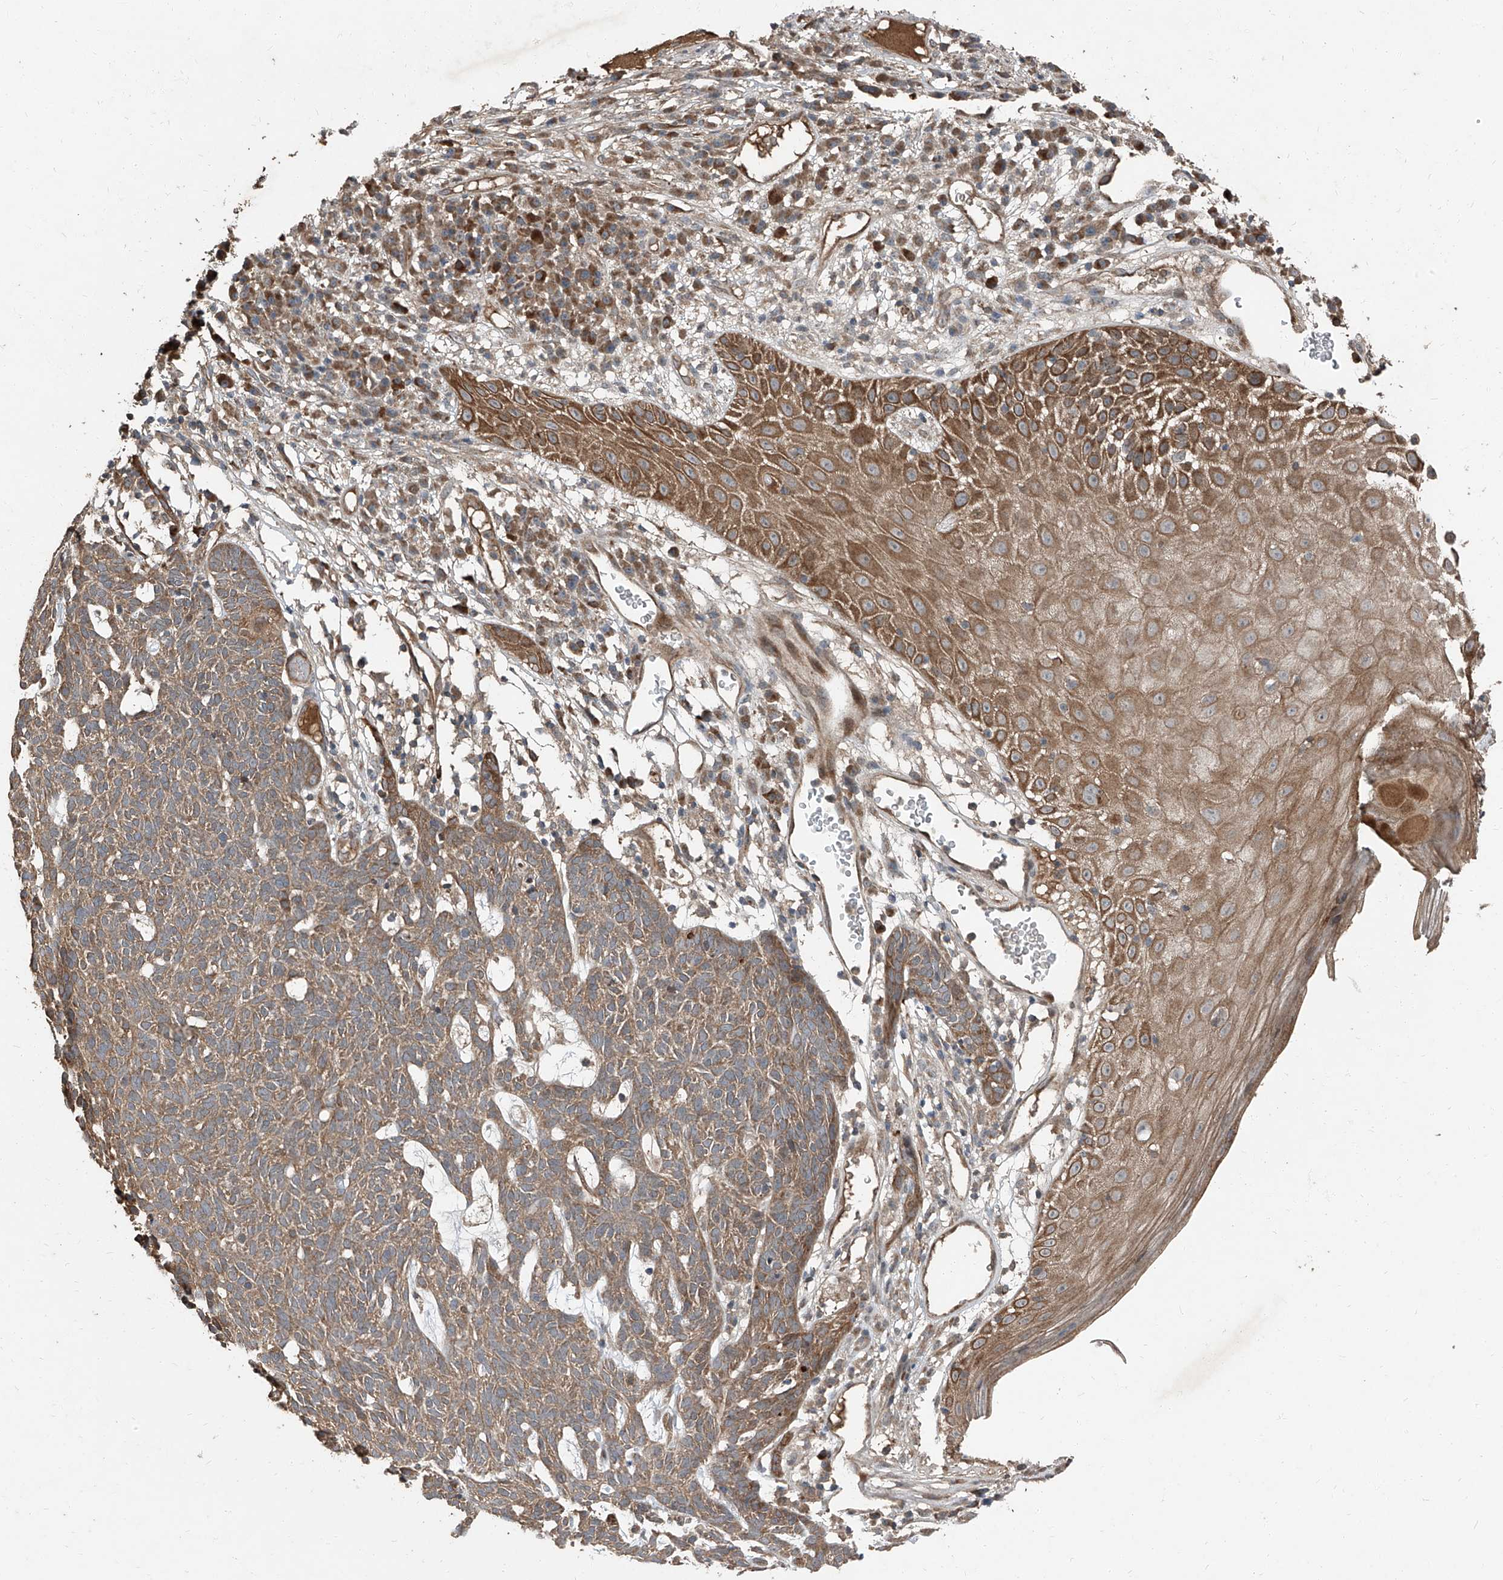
{"staining": {"intensity": "moderate", "quantity": ">75%", "location": "cytoplasmic/membranous"}, "tissue": "skin cancer", "cell_type": "Tumor cells", "image_type": "cancer", "snomed": [{"axis": "morphology", "description": "Squamous cell carcinoma, NOS"}, {"axis": "topography", "description": "Skin"}], "caption": "This image displays skin cancer stained with IHC to label a protein in brown. The cytoplasmic/membranous of tumor cells show moderate positivity for the protein. Nuclei are counter-stained blue.", "gene": "CCN1", "patient": {"sex": "female", "age": 90}}